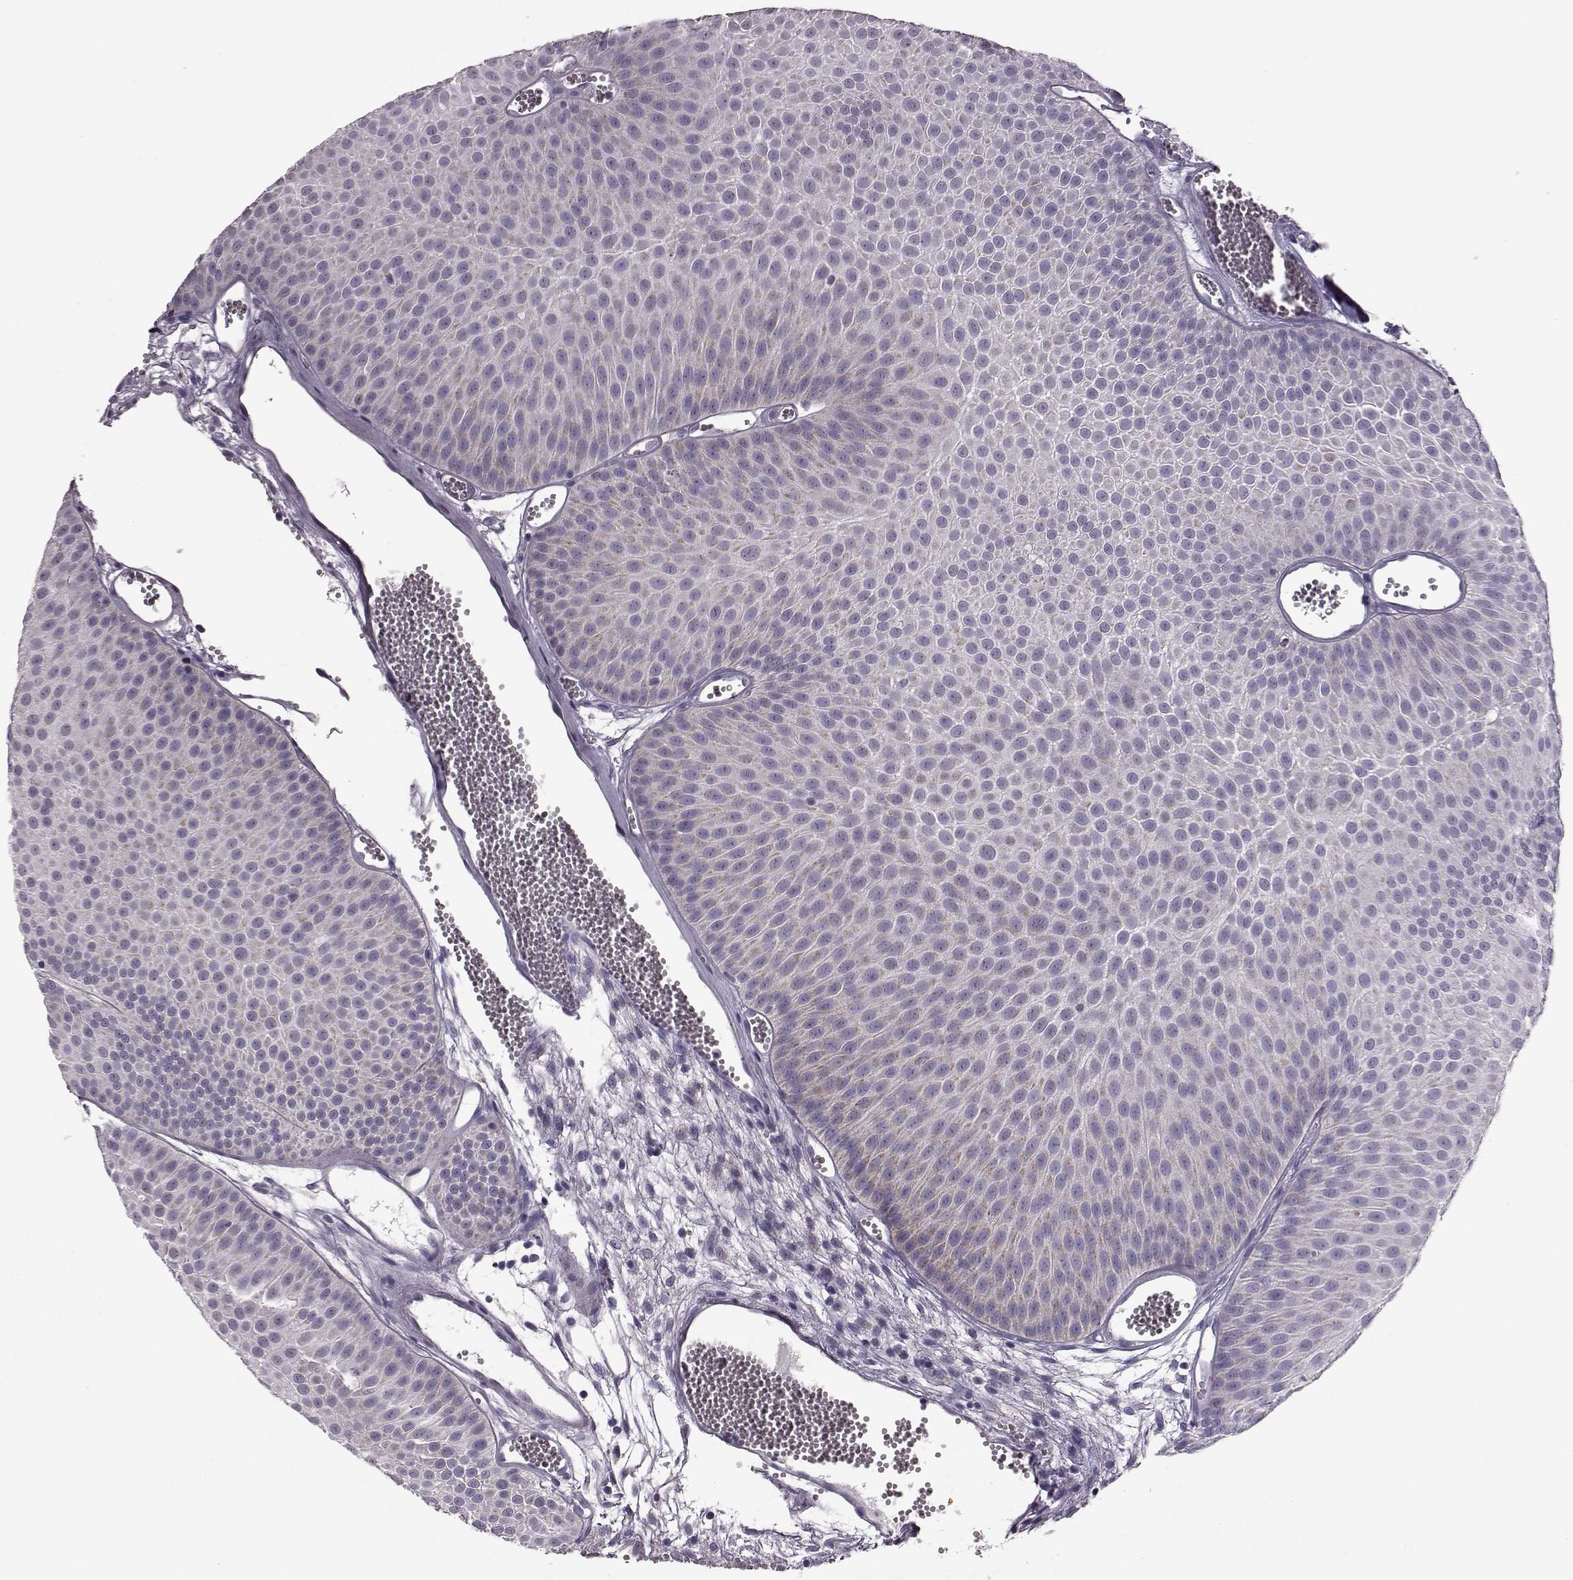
{"staining": {"intensity": "weak", "quantity": "25%-75%", "location": "cytoplasmic/membranous"}, "tissue": "urothelial cancer", "cell_type": "Tumor cells", "image_type": "cancer", "snomed": [{"axis": "morphology", "description": "Urothelial carcinoma, Low grade"}, {"axis": "topography", "description": "Urinary bladder"}], "caption": "Immunohistochemistry histopathology image of neoplastic tissue: human urothelial cancer stained using immunohistochemistry demonstrates low levels of weak protein expression localized specifically in the cytoplasmic/membranous of tumor cells, appearing as a cytoplasmic/membranous brown color.", "gene": "RIMS2", "patient": {"sex": "male", "age": 52}}